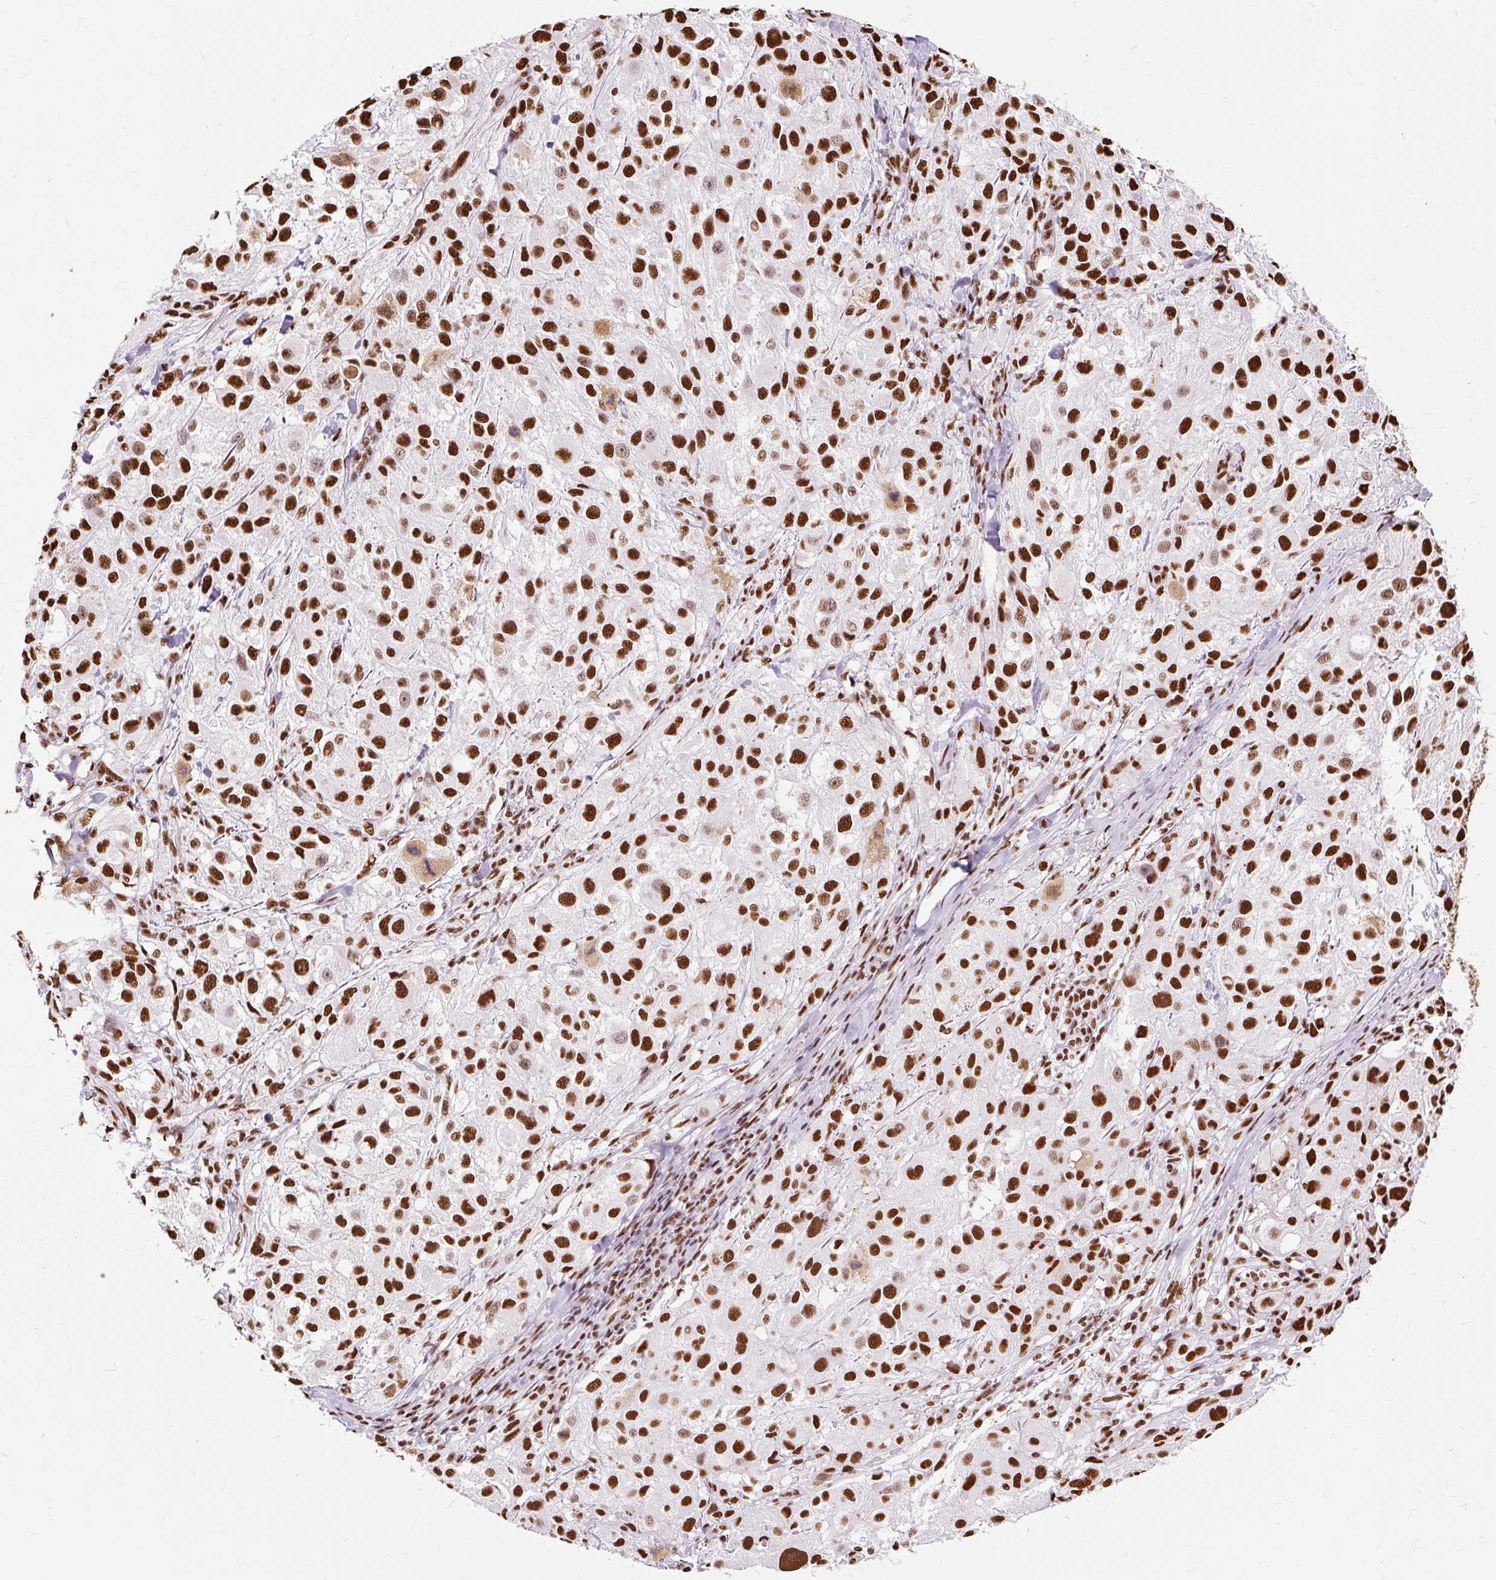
{"staining": {"intensity": "strong", "quantity": ">75%", "location": "nuclear"}, "tissue": "melanoma", "cell_type": "Tumor cells", "image_type": "cancer", "snomed": [{"axis": "morphology", "description": "Necrosis, NOS"}, {"axis": "morphology", "description": "Malignant melanoma, NOS"}, {"axis": "topography", "description": "Skin"}], "caption": "Protein staining of malignant melanoma tissue reveals strong nuclear expression in about >75% of tumor cells. (IHC, brightfield microscopy, high magnification).", "gene": "XRCC6", "patient": {"sex": "female", "age": 87}}